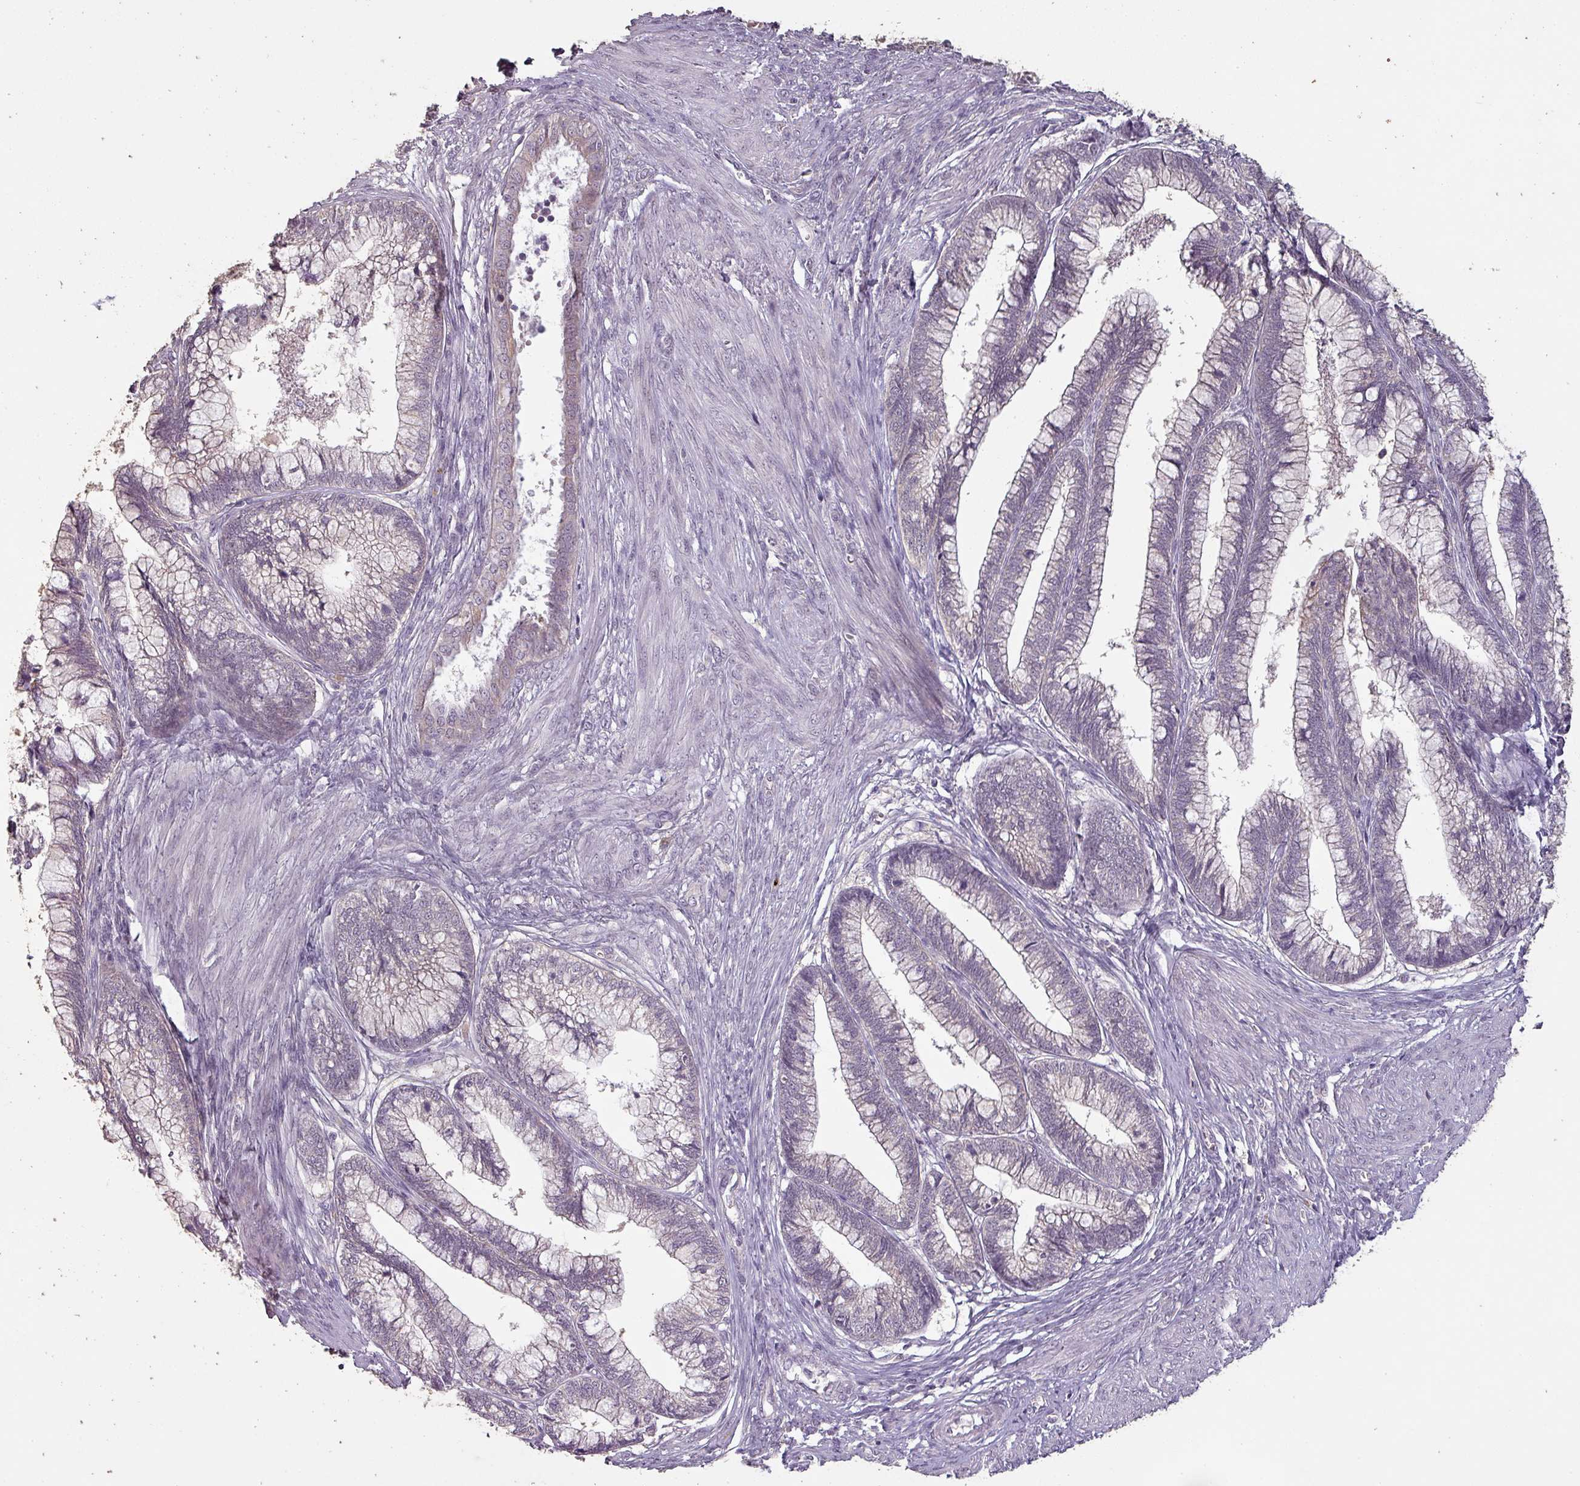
{"staining": {"intensity": "weak", "quantity": "<25%", "location": "cytoplasmic/membranous"}, "tissue": "cervical cancer", "cell_type": "Tumor cells", "image_type": "cancer", "snomed": [{"axis": "morphology", "description": "Adenocarcinoma, NOS"}, {"axis": "topography", "description": "Cervix"}], "caption": "An immunohistochemistry (IHC) image of cervical cancer is shown. There is no staining in tumor cells of cervical cancer.", "gene": "LYPLA1", "patient": {"sex": "female", "age": 44}}